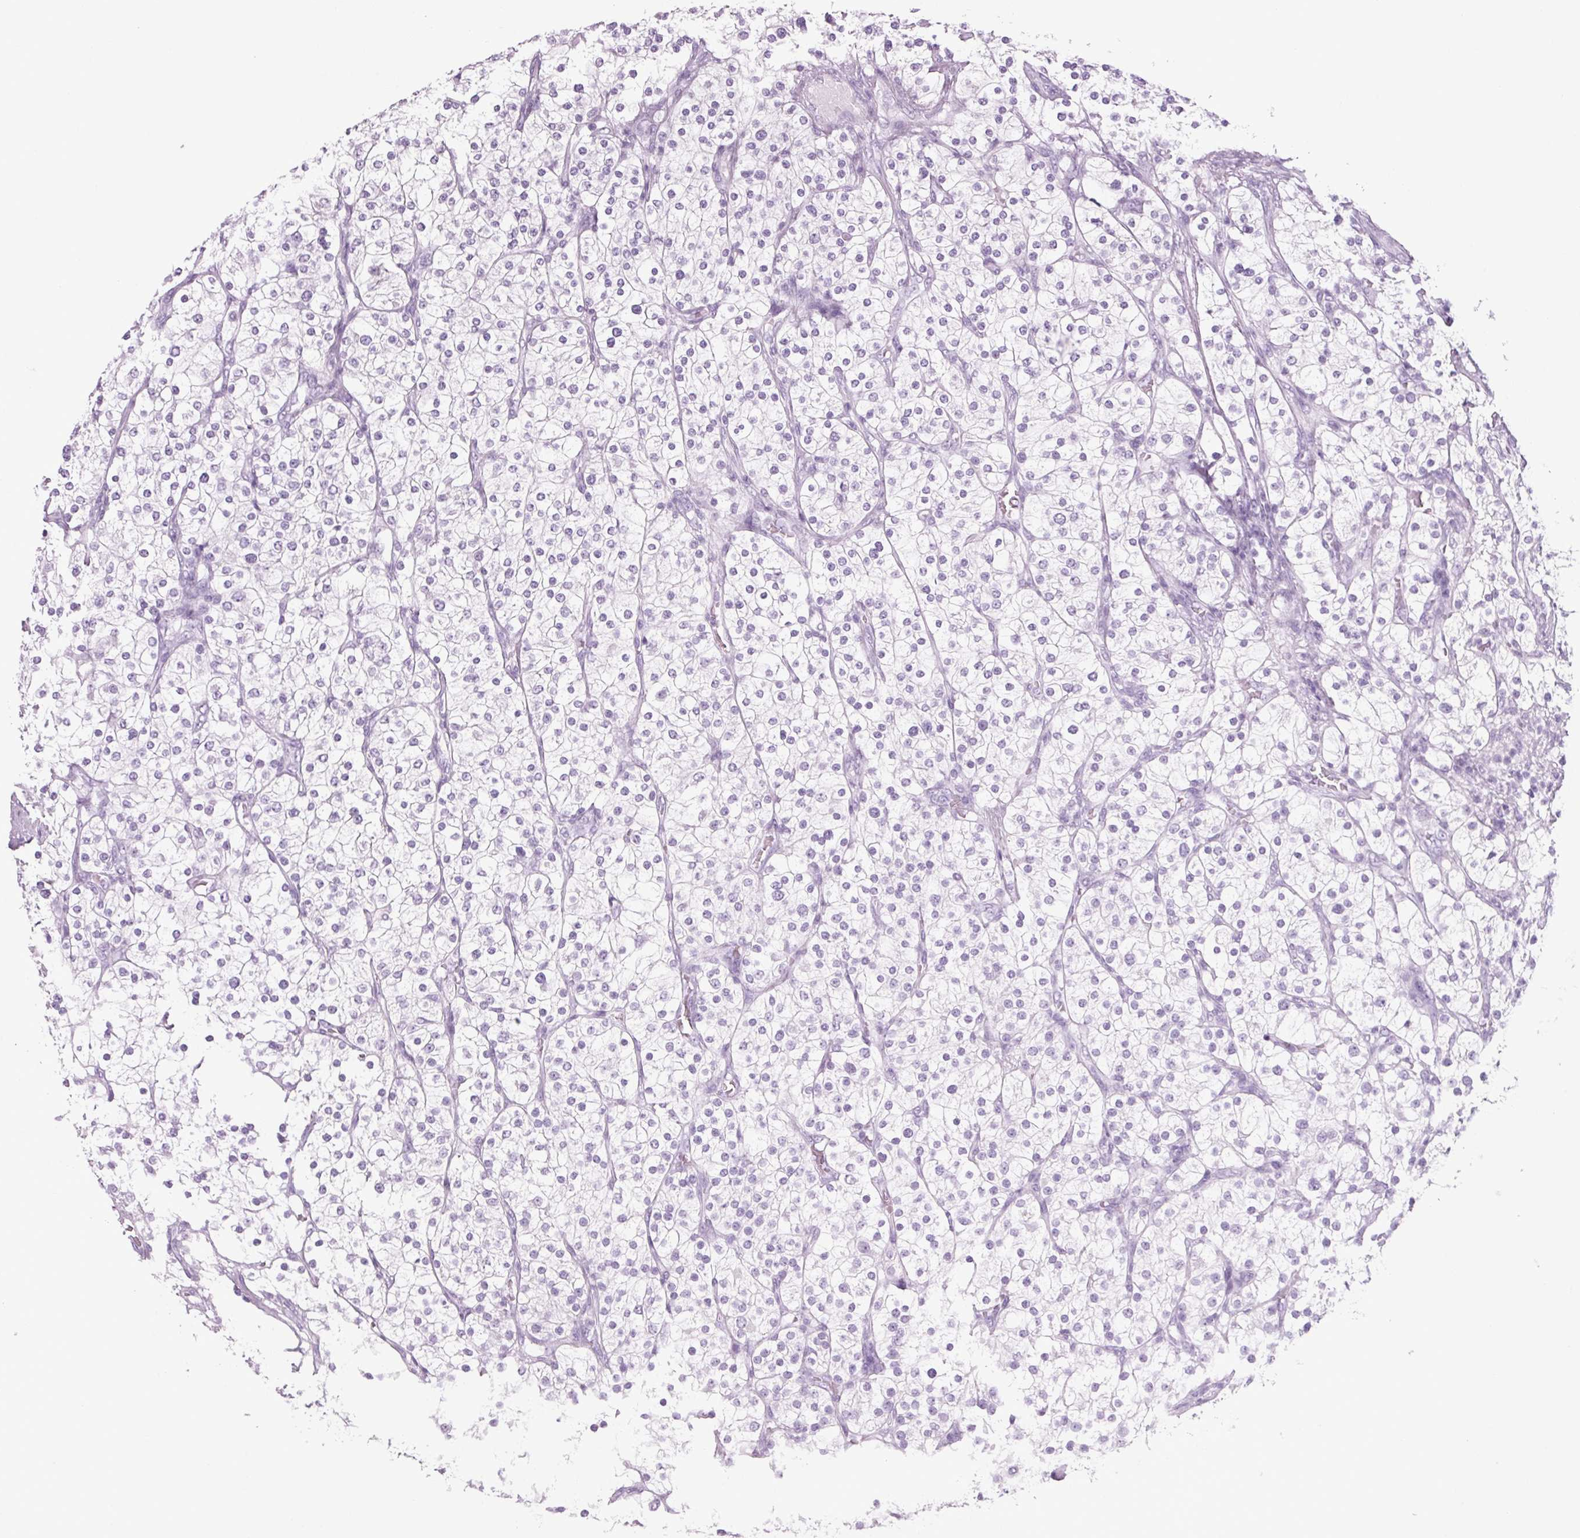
{"staining": {"intensity": "negative", "quantity": "none", "location": "none"}, "tissue": "renal cancer", "cell_type": "Tumor cells", "image_type": "cancer", "snomed": [{"axis": "morphology", "description": "Adenocarcinoma, NOS"}, {"axis": "topography", "description": "Kidney"}], "caption": "Immunohistochemistry photomicrograph of neoplastic tissue: human renal cancer (adenocarcinoma) stained with DAB (3,3'-diaminobenzidine) exhibits no significant protein positivity in tumor cells.", "gene": "PPP1R1A", "patient": {"sex": "male", "age": 80}}